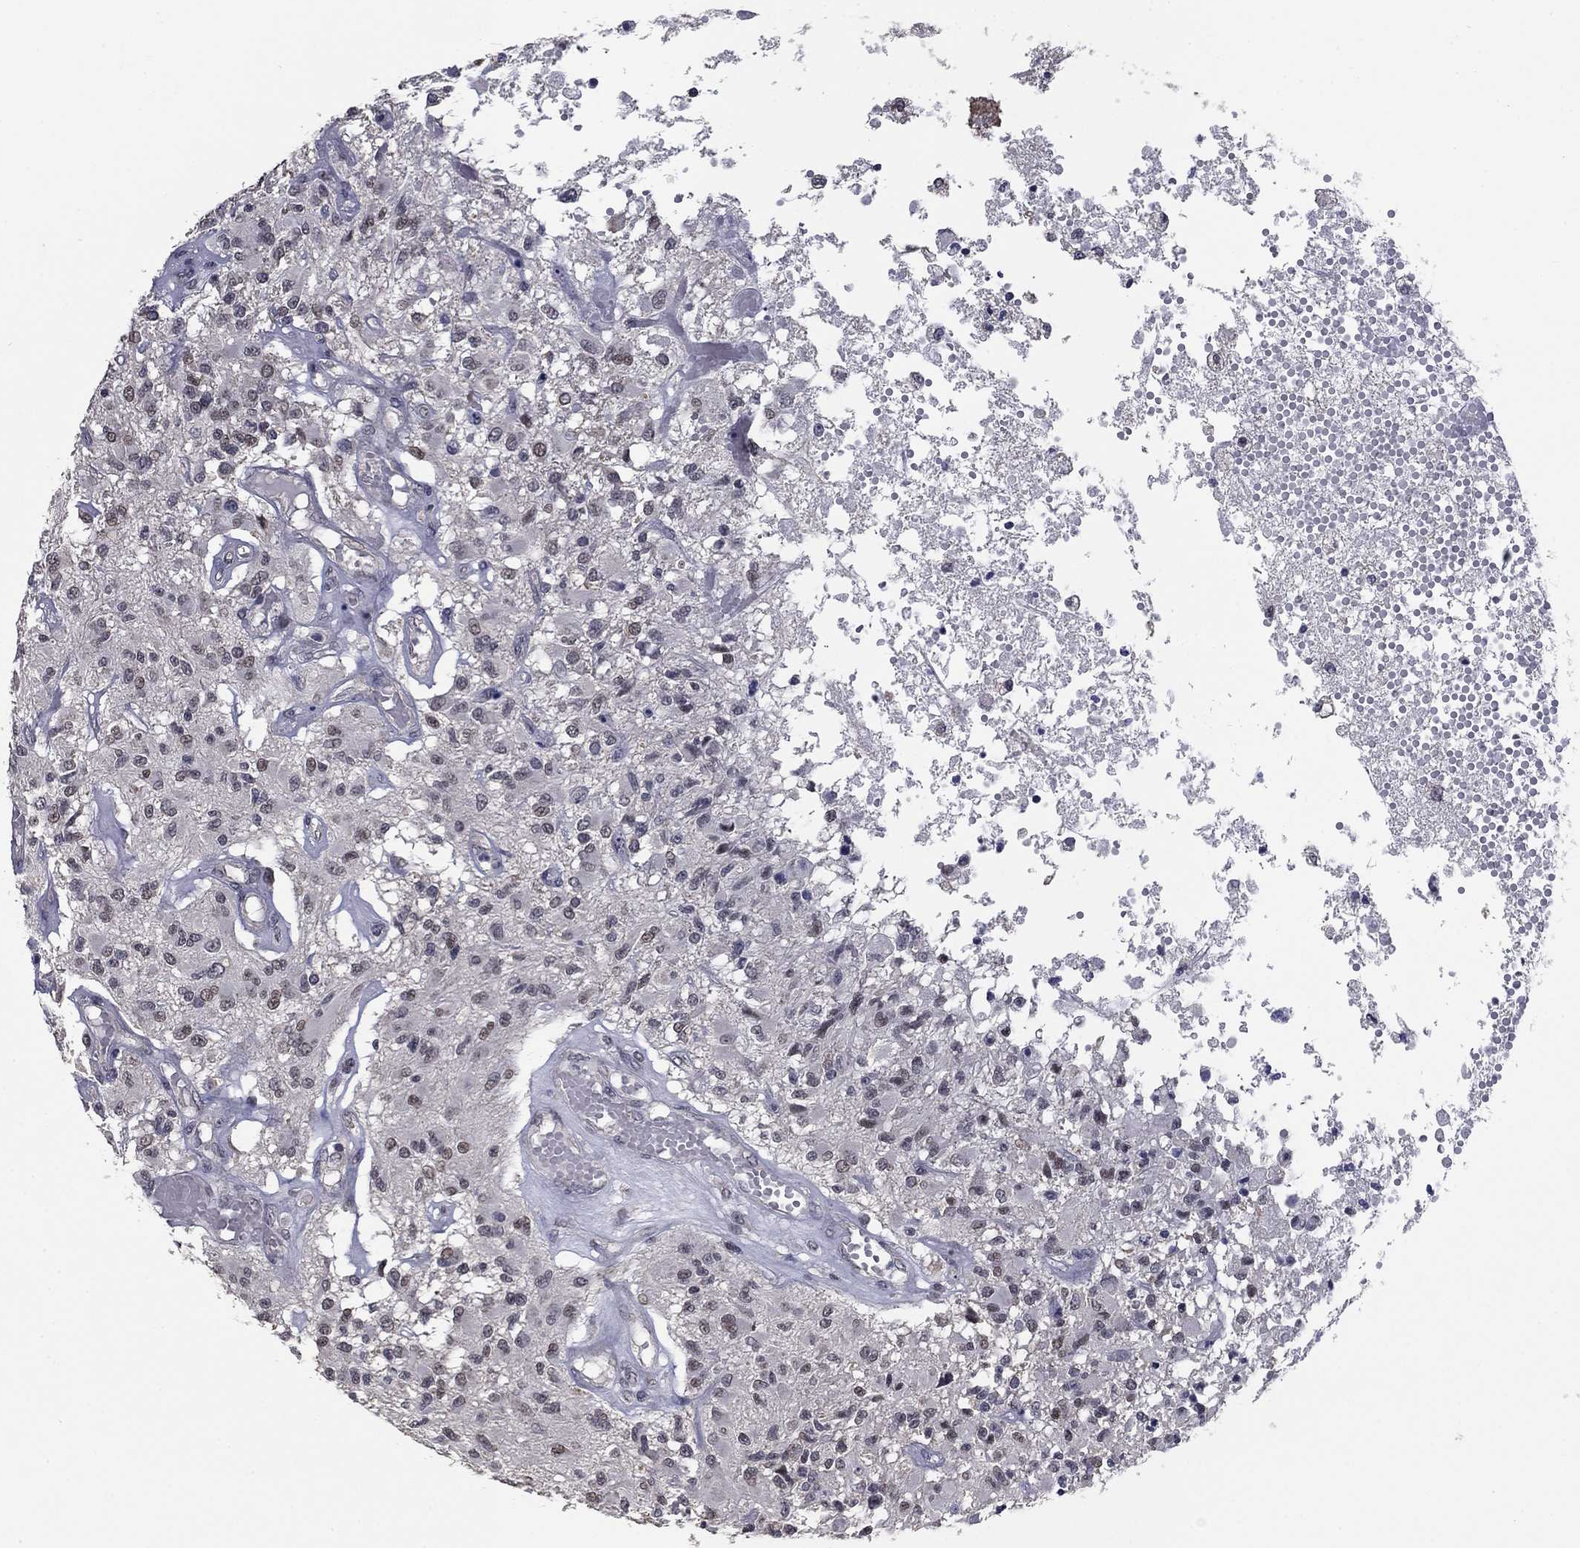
{"staining": {"intensity": "negative", "quantity": "none", "location": "none"}, "tissue": "glioma", "cell_type": "Tumor cells", "image_type": "cancer", "snomed": [{"axis": "morphology", "description": "Glioma, malignant, High grade"}, {"axis": "topography", "description": "Brain"}], "caption": "High power microscopy image of an IHC histopathology image of glioma, revealing no significant positivity in tumor cells.", "gene": "SPATA33", "patient": {"sex": "female", "age": 63}}